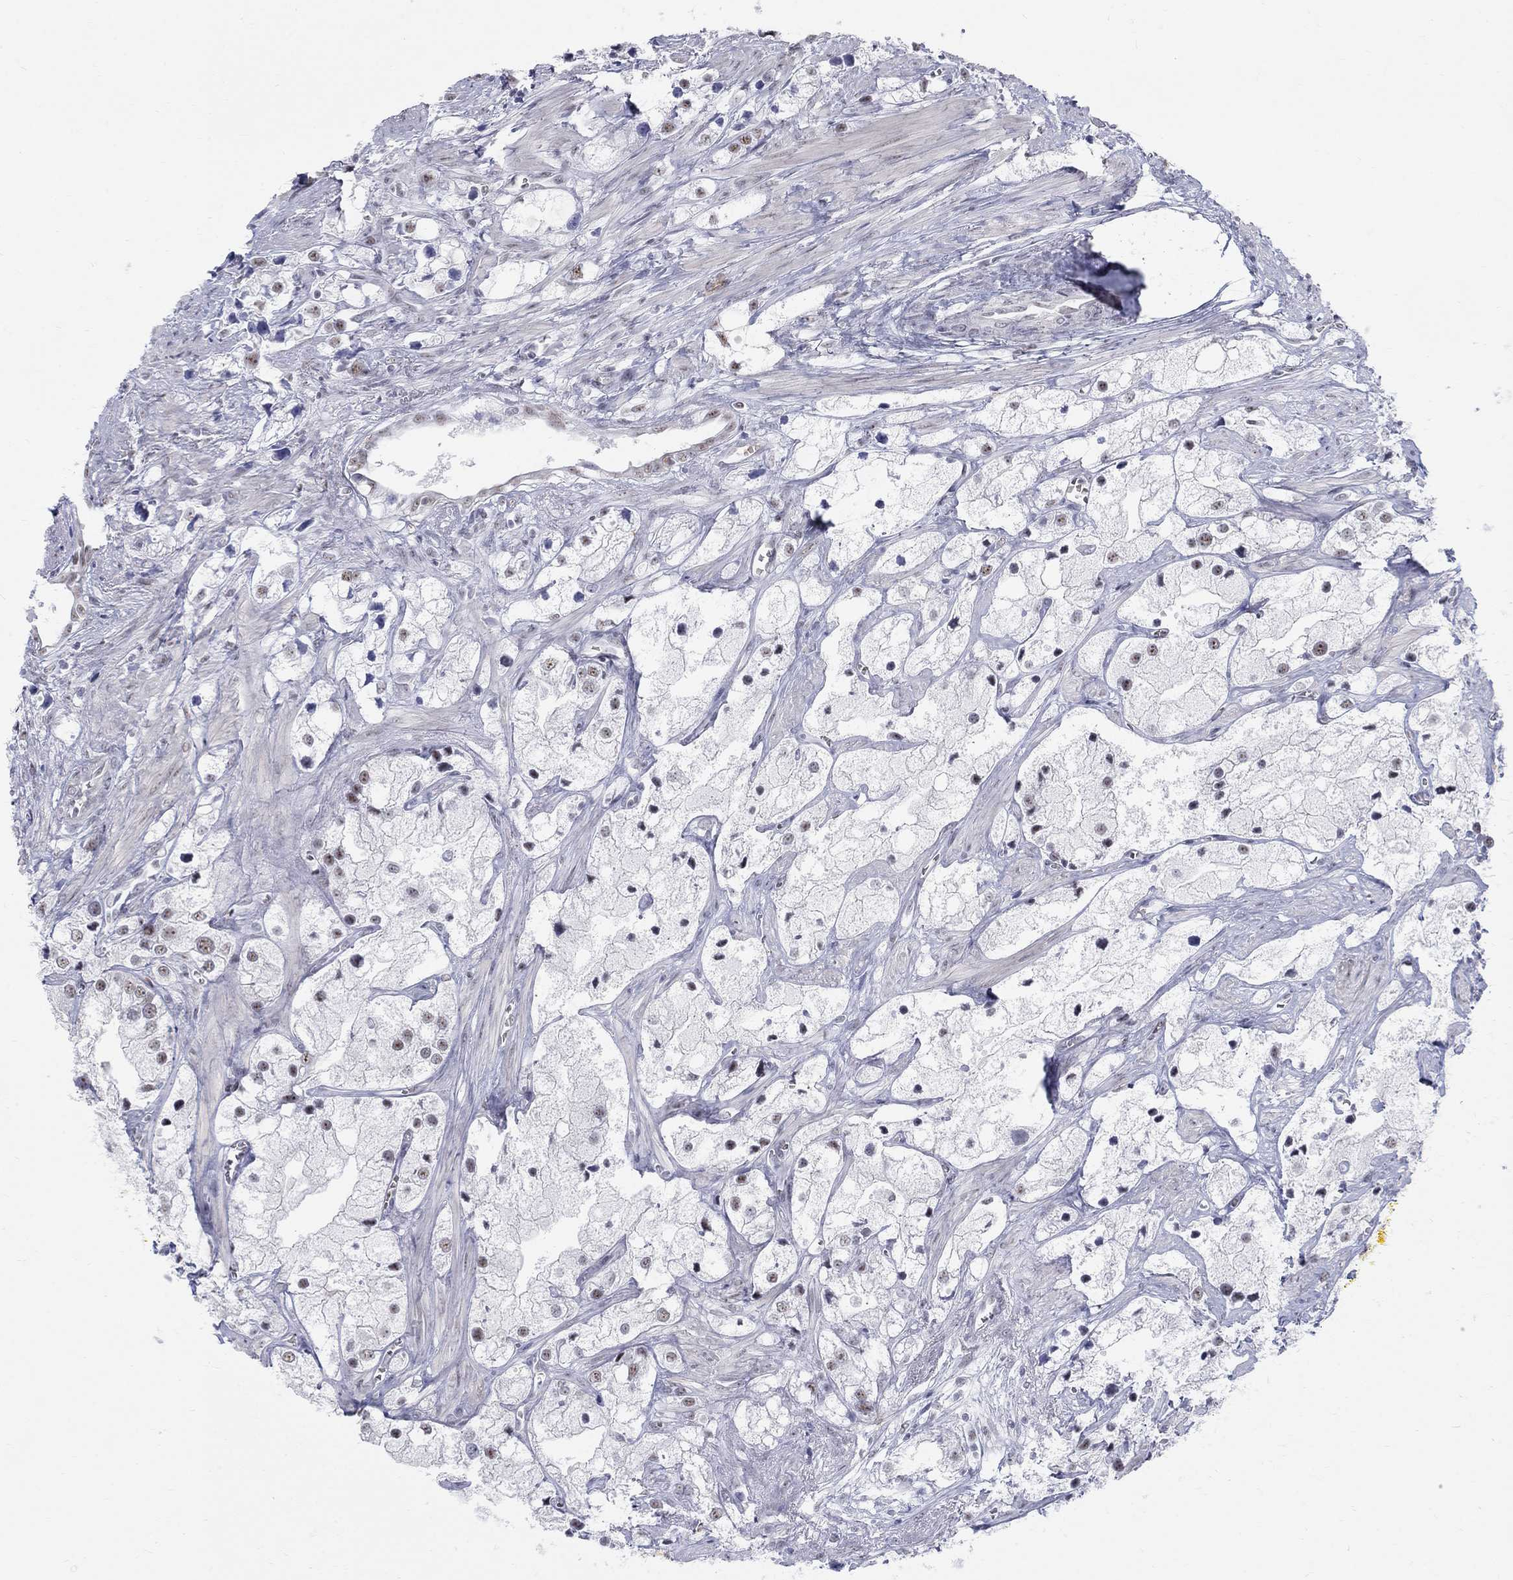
{"staining": {"intensity": "weak", "quantity": "<25%", "location": "nuclear"}, "tissue": "prostate cancer", "cell_type": "Tumor cells", "image_type": "cancer", "snomed": [{"axis": "morphology", "description": "Adenocarcinoma, NOS"}, {"axis": "topography", "description": "Prostate and seminal vesicle, NOS"}, {"axis": "topography", "description": "Prostate"}], "caption": "Human adenocarcinoma (prostate) stained for a protein using immunohistochemistry displays no positivity in tumor cells.", "gene": "DMTN", "patient": {"sex": "male", "age": 79}}